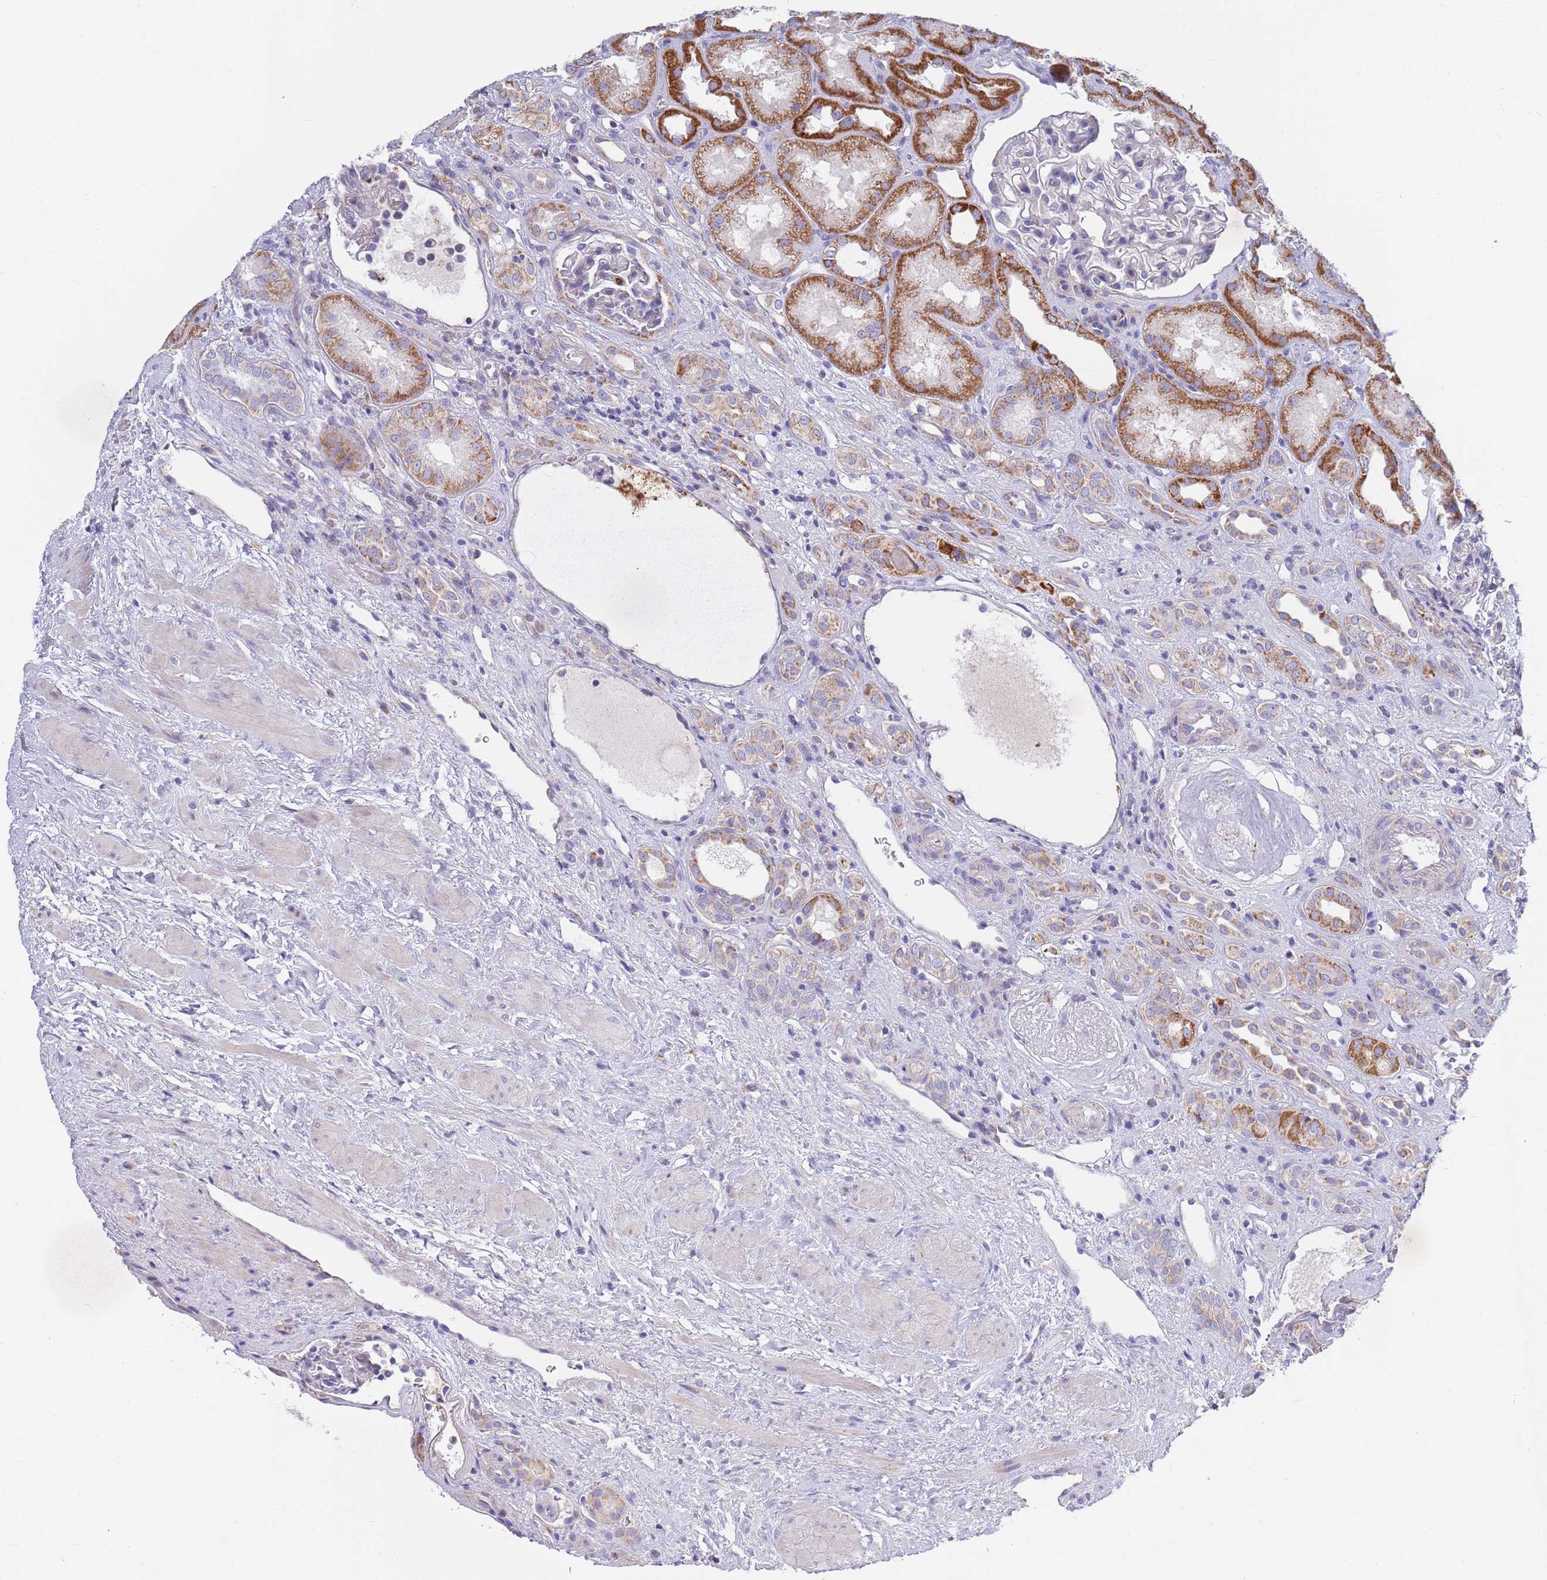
{"staining": {"intensity": "negative", "quantity": "none", "location": "none"}, "tissue": "kidney", "cell_type": "Cells in glomeruli", "image_type": "normal", "snomed": [{"axis": "morphology", "description": "Normal tissue, NOS"}, {"axis": "topography", "description": "Kidney"}], "caption": "The histopathology image displays no staining of cells in glomeruli in unremarkable kidney. The staining was performed using DAB (3,3'-diaminobenzidine) to visualize the protein expression in brown, while the nuclei were stained in blue with hematoxylin (Magnification: 20x).", "gene": "EMC8", "patient": {"sex": "male", "age": 61}}